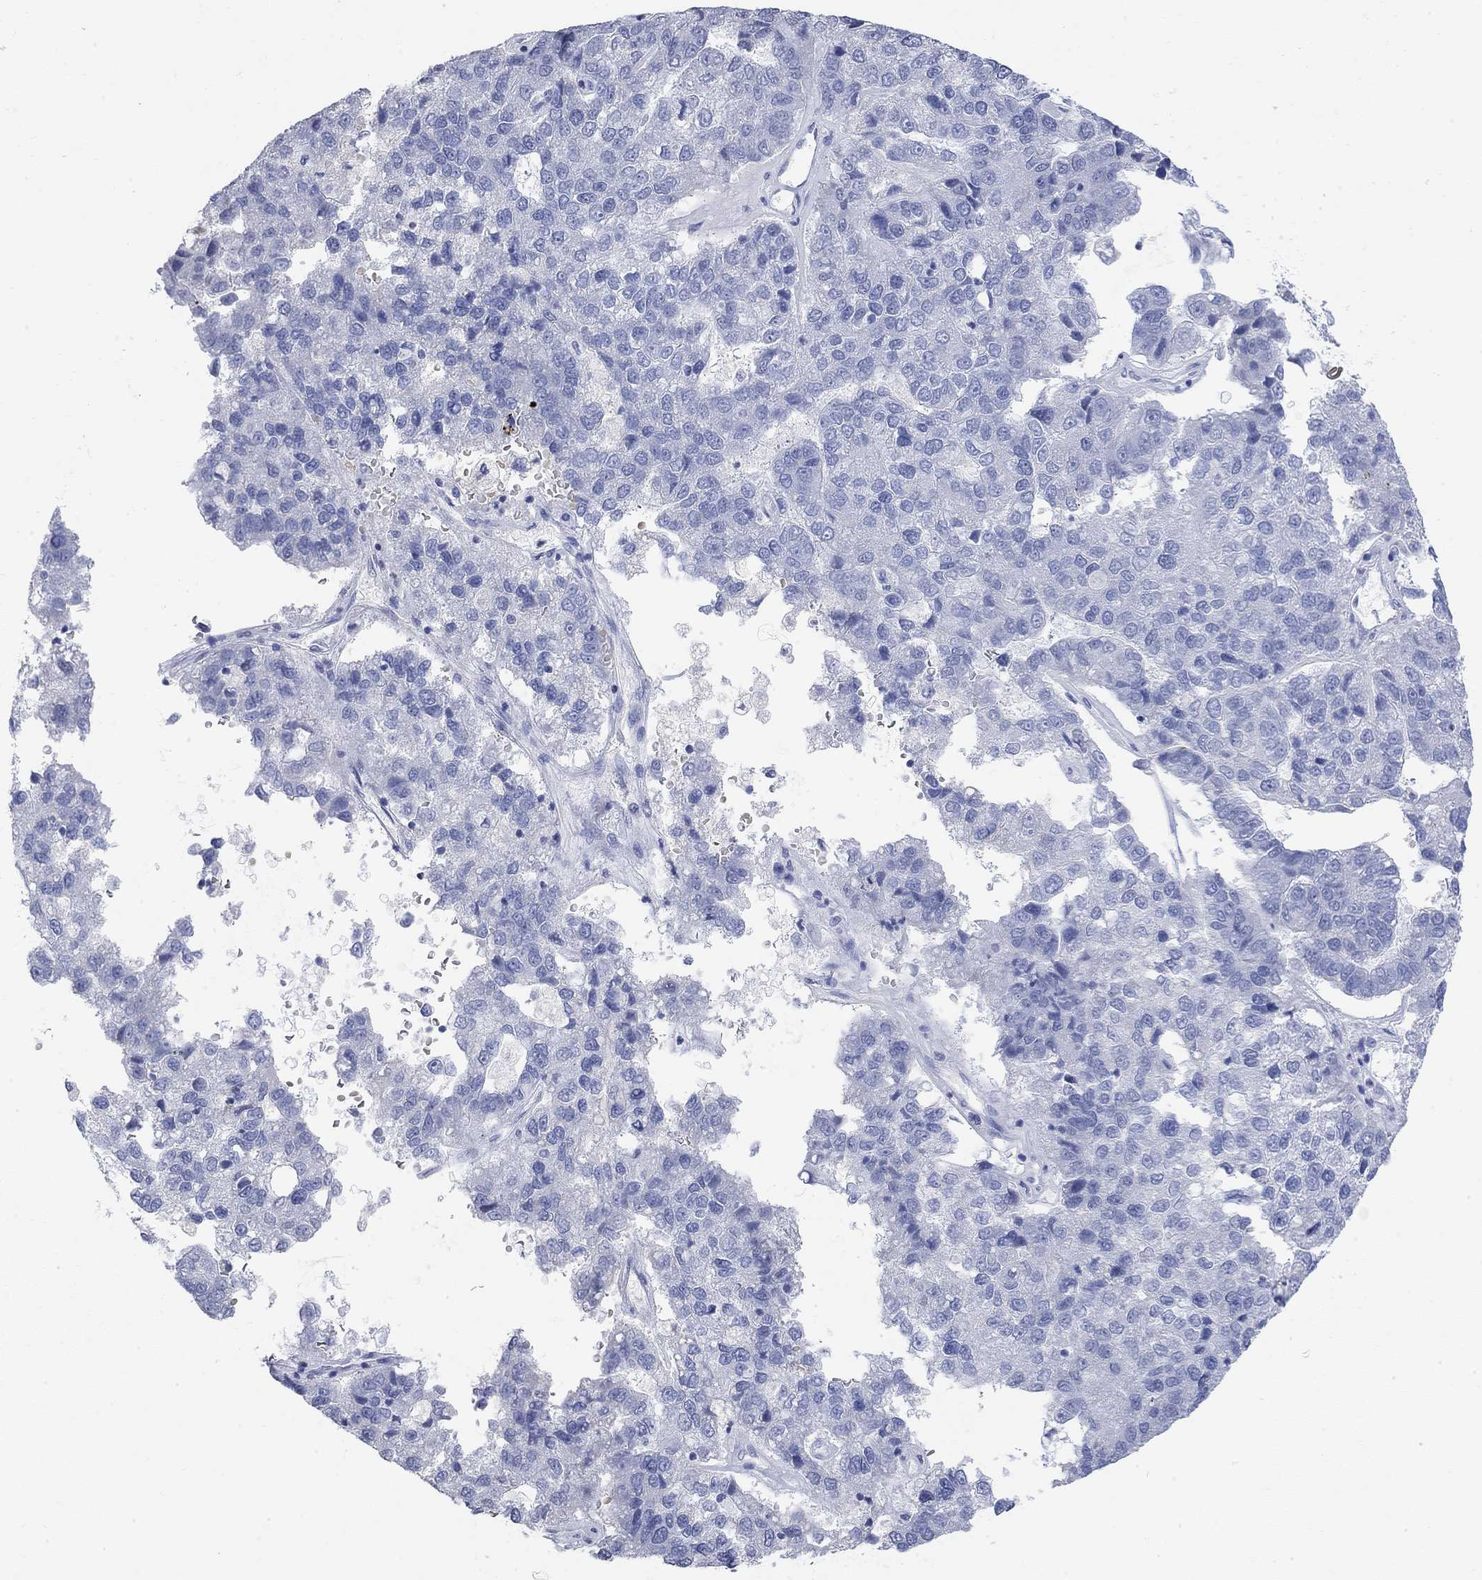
{"staining": {"intensity": "negative", "quantity": "none", "location": "none"}, "tissue": "pancreatic cancer", "cell_type": "Tumor cells", "image_type": "cancer", "snomed": [{"axis": "morphology", "description": "Adenocarcinoma, NOS"}, {"axis": "topography", "description": "Pancreas"}], "caption": "DAB immunohistochemical staining of pancreatic cancer displays no significant positivity in tumor cells.", "gene": "TMEM255A", "patient": {"sex": "female", "age": 61}}